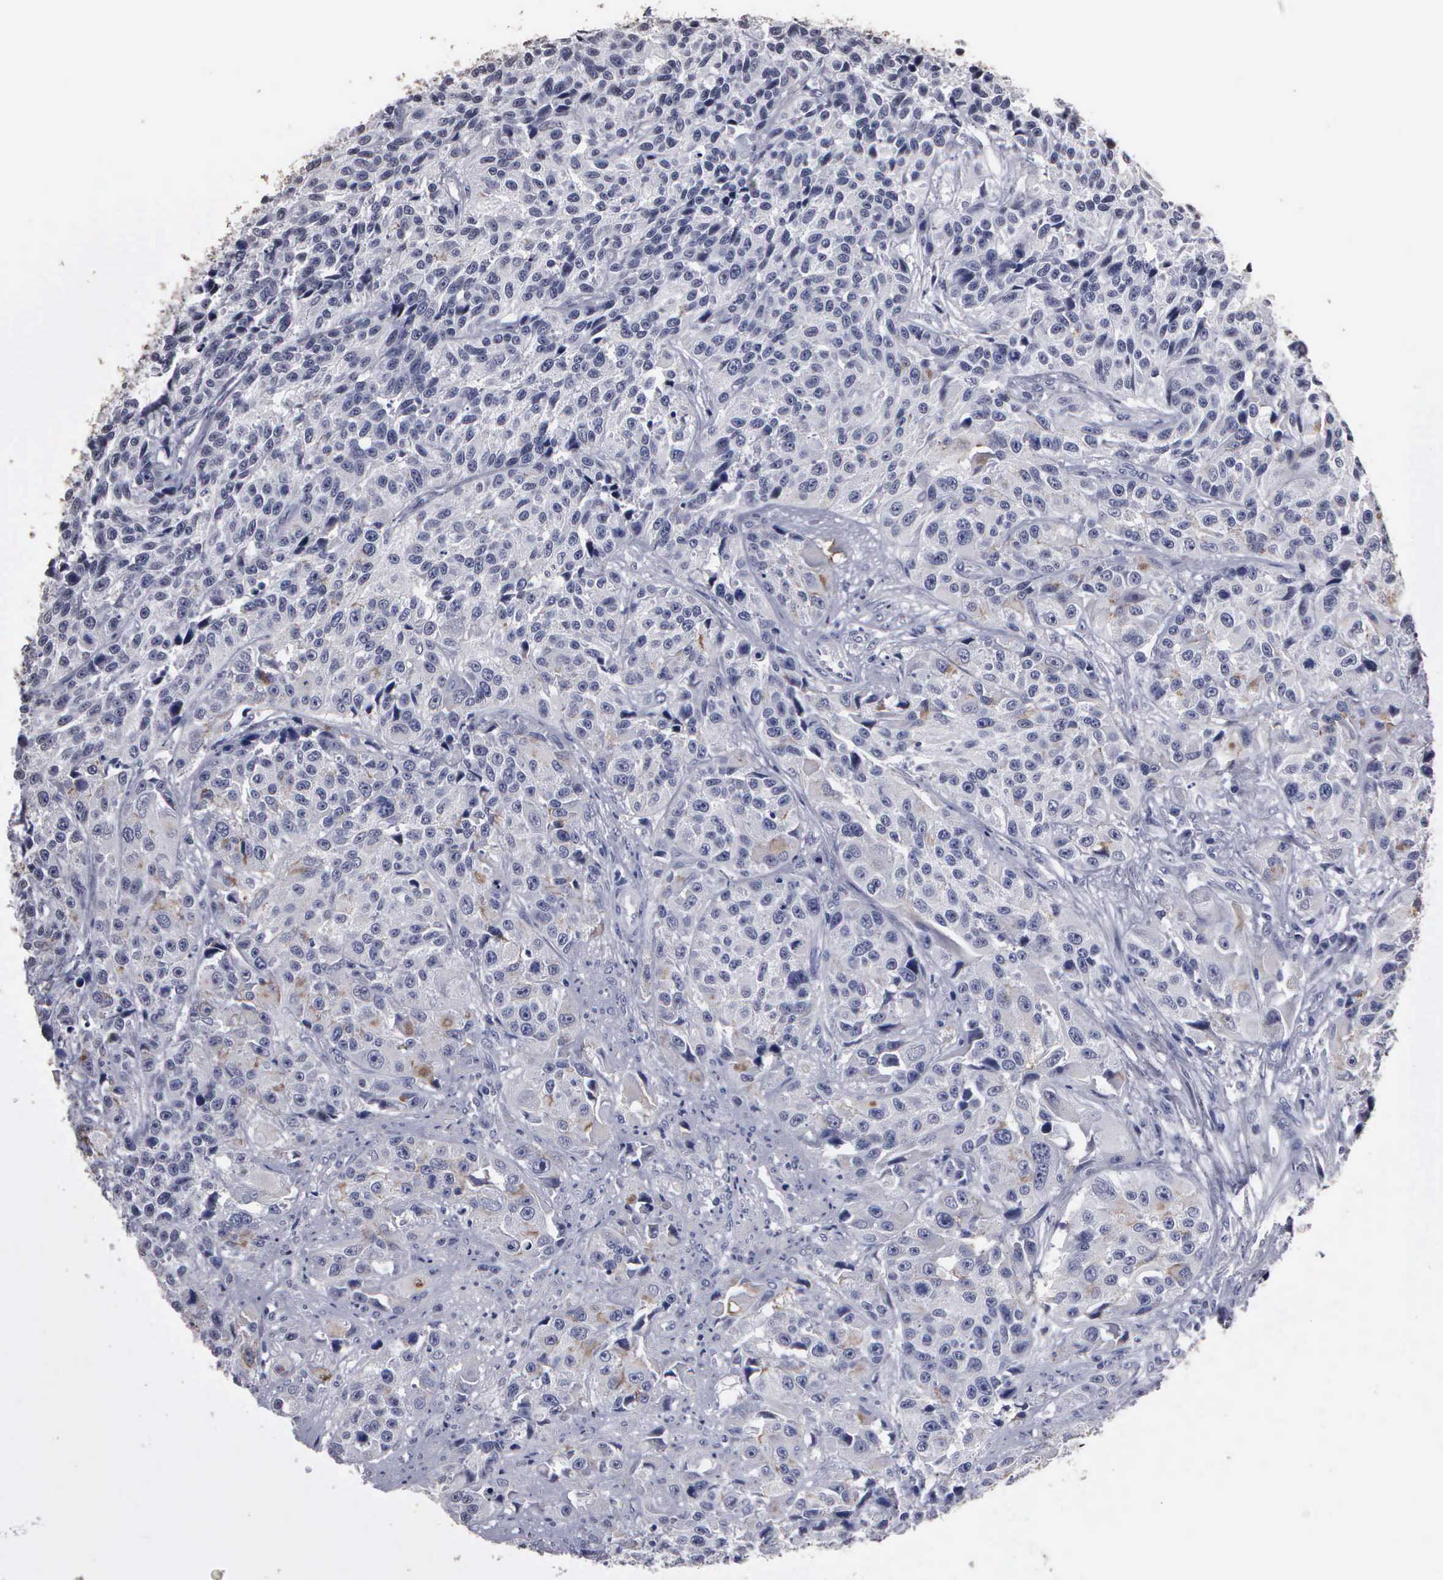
{"staining": {"intensity": "negative", "quantity": "none", "location": "none"}, "tissue": "urothelial cancer", "cell_type": "Tumor cells", "image_type": "cancer", "snomed": [{"axis": "morphology", "description": "Urothelial carcinoma, High grade"}, {"axis": "topography", "description": "Urinary bladder"}], "caption": "There is no significant staining in tumor cells of high-grade urothelial carcinoma. (DAB (3,3'-diaminobenzidine) immunohistochemistry with hematoxylin counter stain).", "gene": "UPB1", "patient": {"sex": "female", "age": 81}}